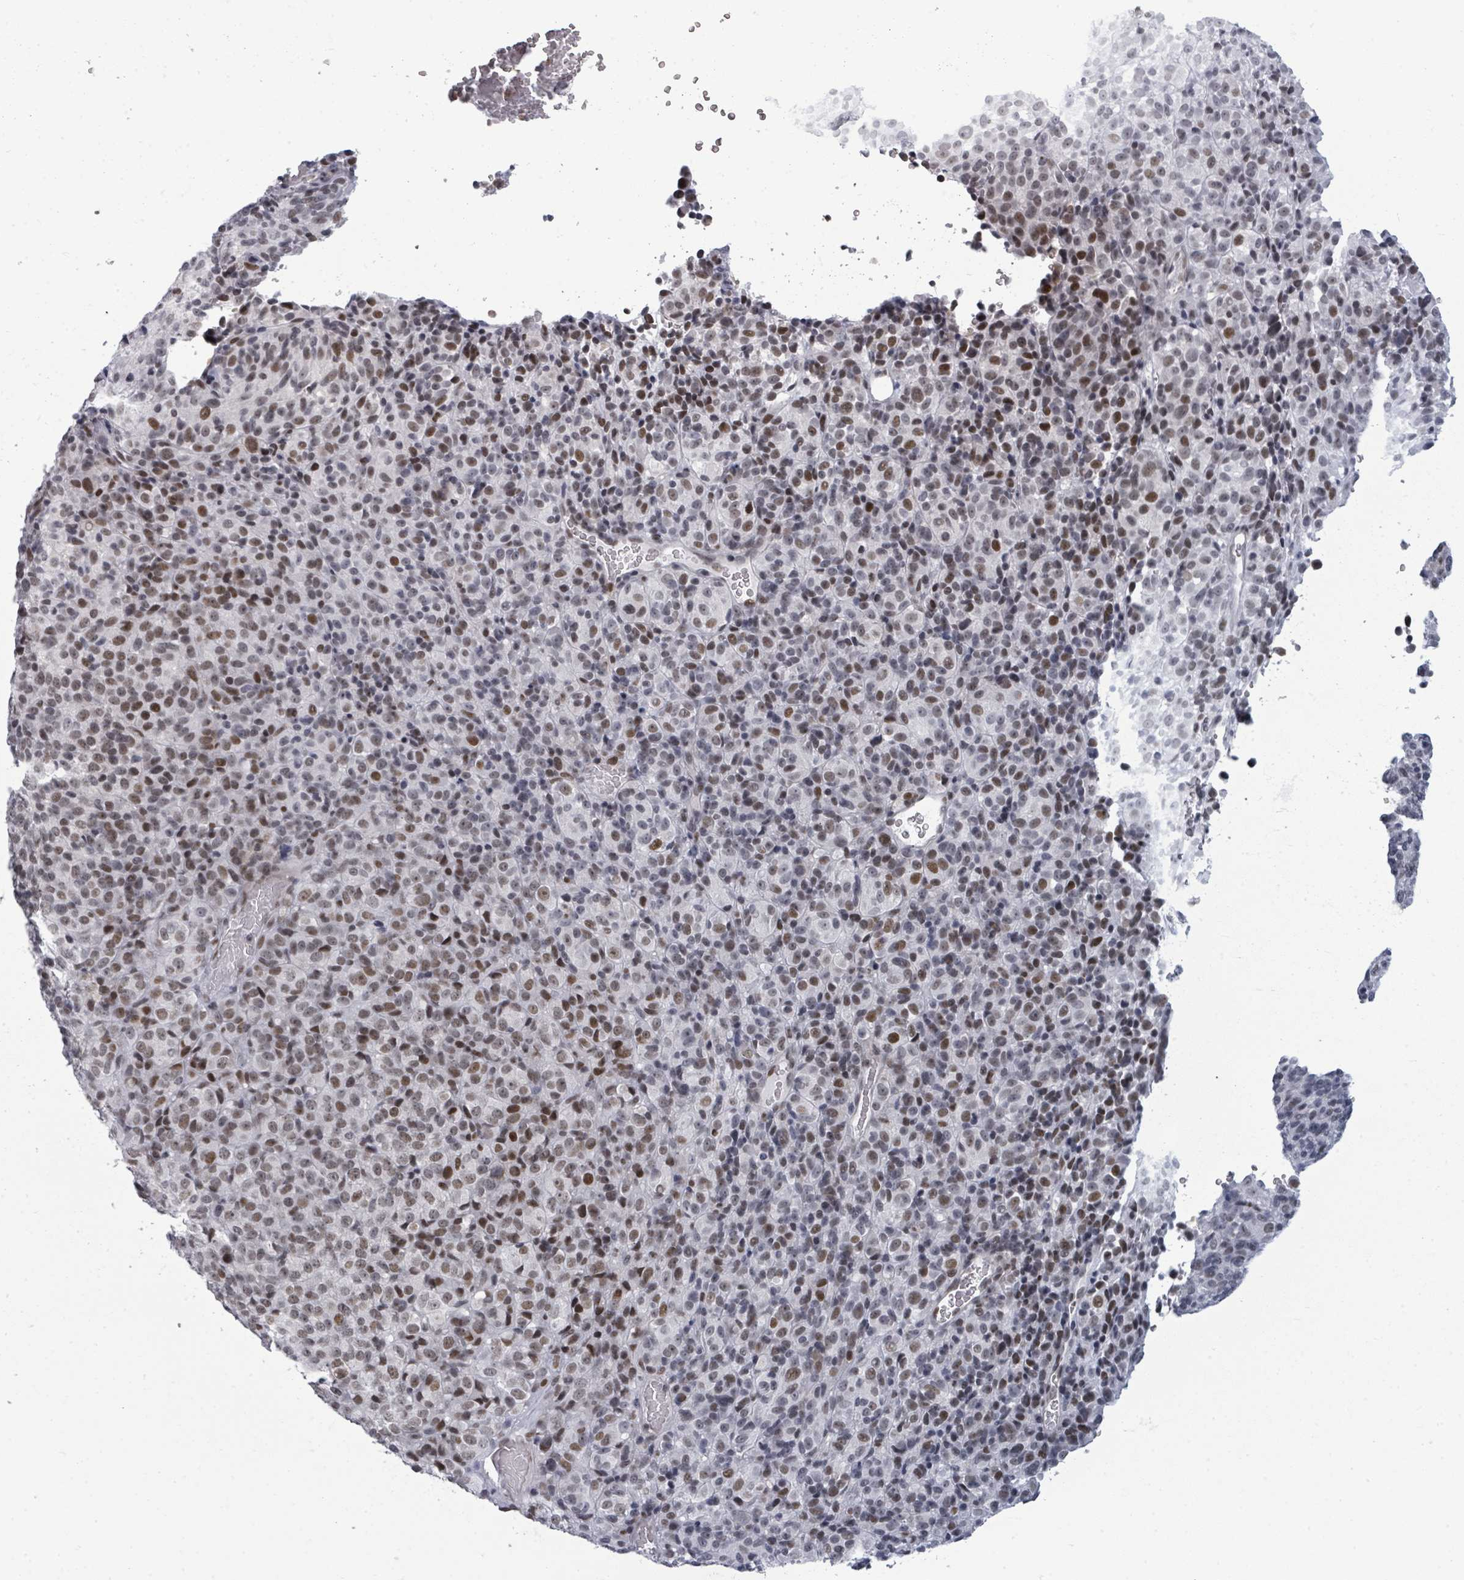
{"staining": {"intensity": "moderate", "quantity": "25%-75%", "location": "nuclear"}, "tissue": "melanoma", "cell_type": "Tumor cells", "image_type": "cancer", "snomed": [{"axis": "morphology", "description": "Malignant melanoma, Metastatic site"}, {"axis": "topography", "description": "Brain"}], "caption": "DAB immunohistochemical staining of human malignant melanoma (metastatic site) exhibits moderate nuclear protein staining in approximately 25%-75% of tumor cells.", "gene": "ERCC5", "patient": {"sex": "female", "age": 56}}